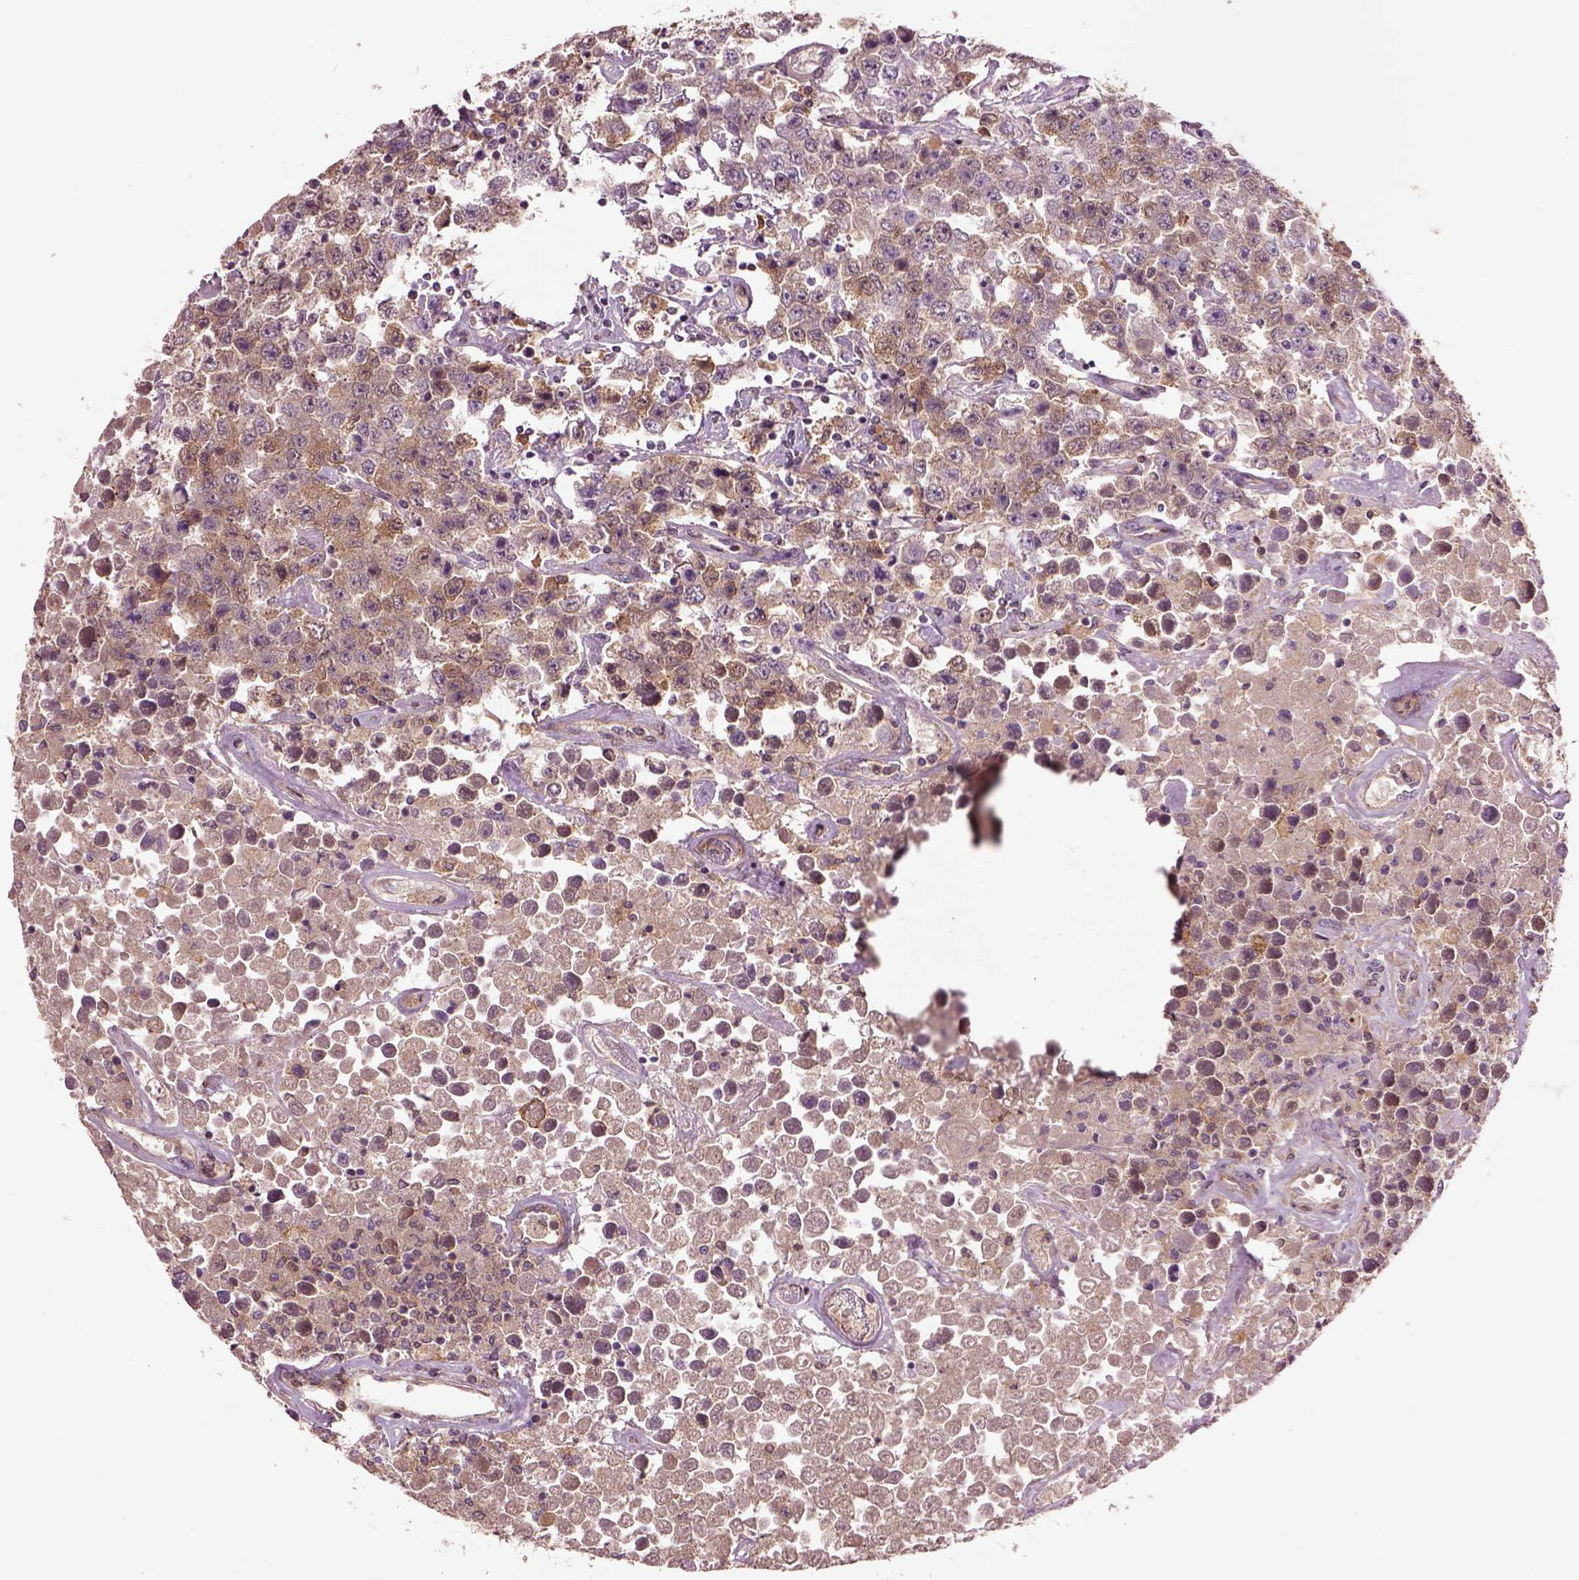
{"staining": {"intensity": "moderate", "quantity": "<25%", "location": "cytoplasmic/membranous"}, "tissue": "testis cancer", "cell_type": "Tumor cells", "image_type": "cancer", "snomed": [{"axis": "morphology", "description": "Seminoma, NOS"}, {"axis": "topography", "description": "Testis"}], "caption": "Immunohistochemistry photomicrograph of neoplastic tissue: testis seminoma stained using immunohistochemistry (IHC) reveals low levels of moderate protein expression localized specifically in the cytoplasmic/membranous of tumor cells, appearing as a cytoplasmic/membranous brown color.", "gene": "MDP1", "patient": {"sex": "male", "age": 52}}